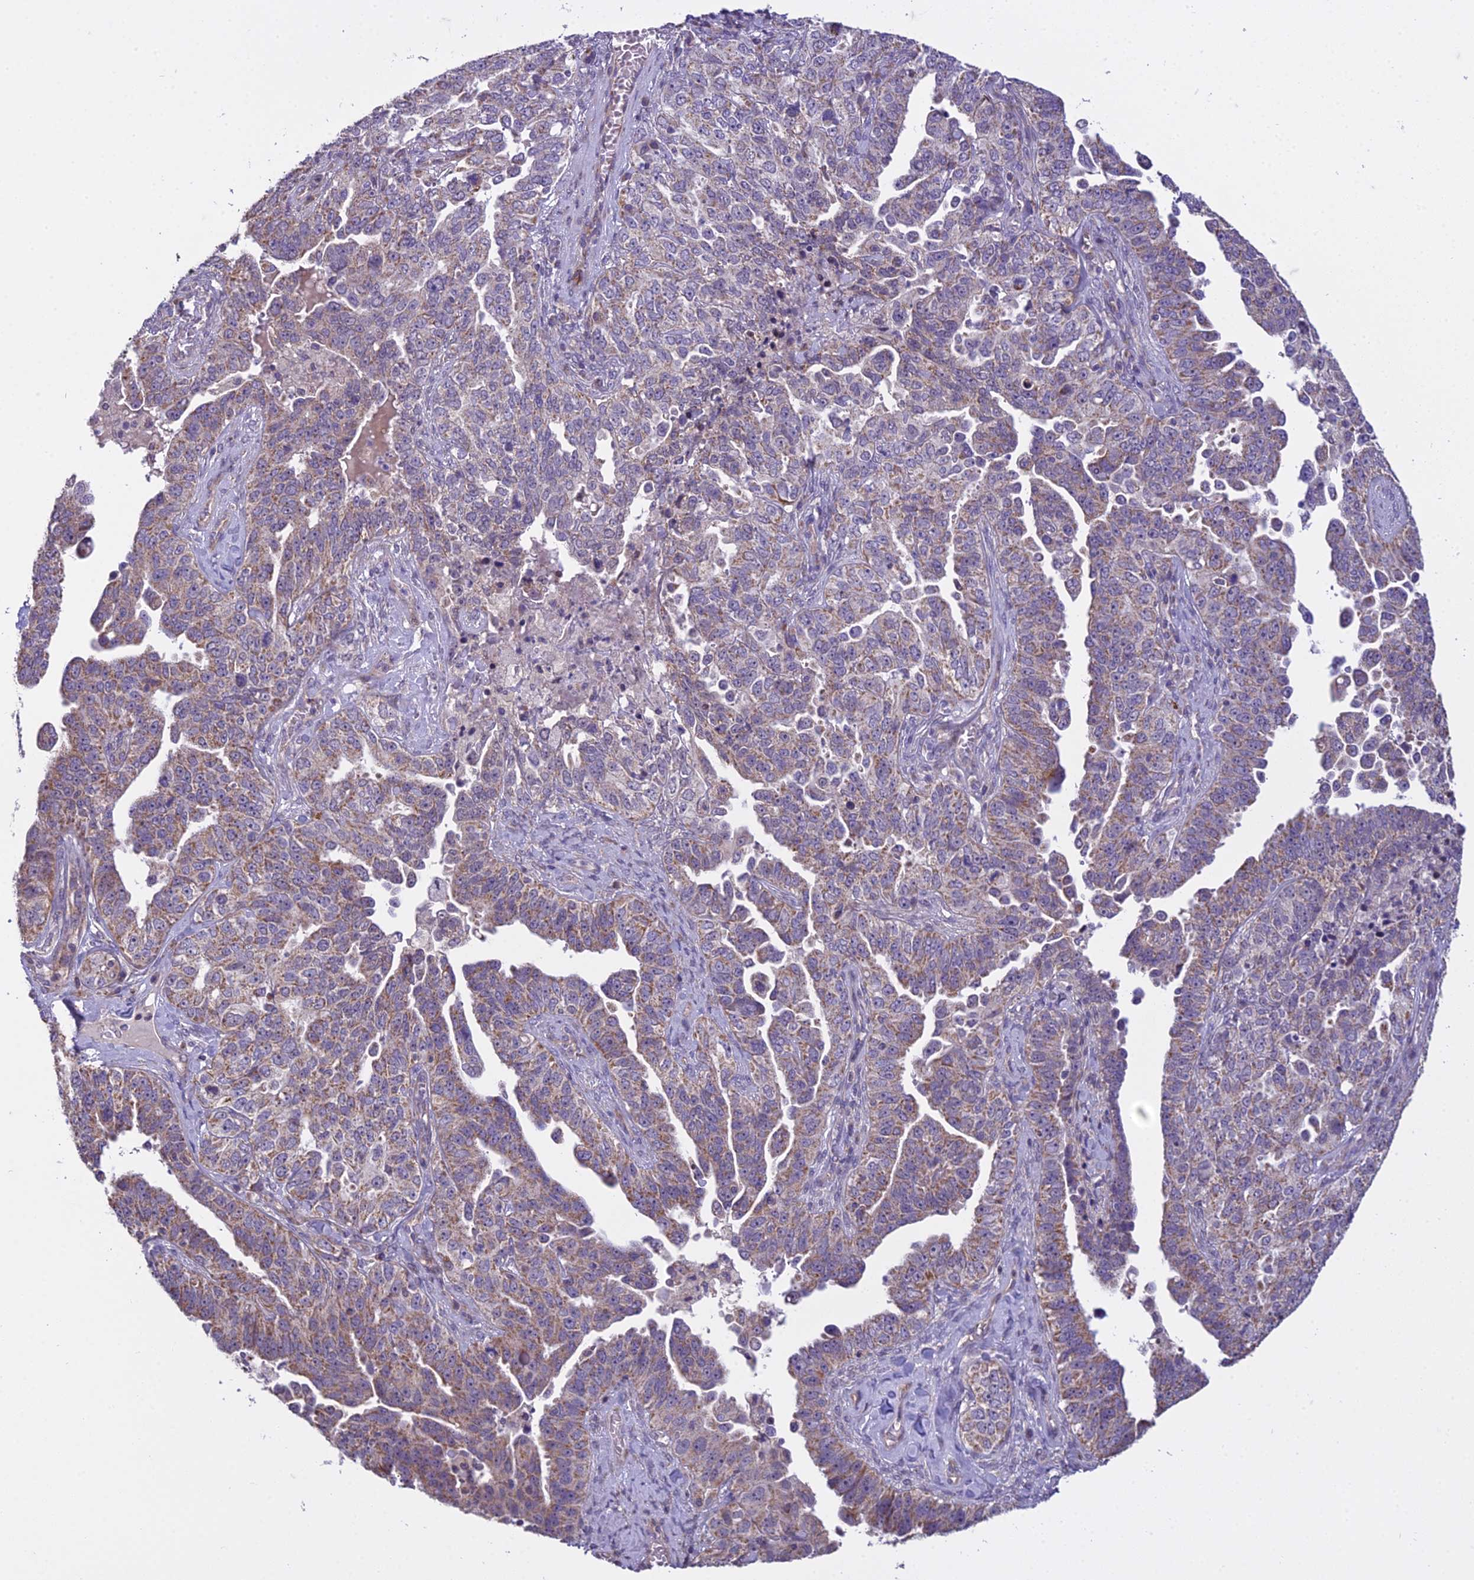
{"staining": {"intensity": "moderate", "quantity": "25%-75%", "location": "cytoplasmic/membranous"}, "tissue": "ovarian cancer", "cell_type": "Tumor cells", "image_type": "cancer", "snomed": [{"axis": "morphology", "description": "Carcinoma, endometroid"}, {"axis": "topography", "description": "Ovary"}], "caption": "Ovarian endometroid carcinoma was stained to show a protein in brown. There is medium levels of moderate cytoplasmic/membranous staining in about 25%-75% of tumor cells. Using DAB (brown) and hematoxylin (blue) stains, captured at high magnification using brightfield microscopy.", "gene": "DUS2", "patient": {"sex": "female", "age": 62}}